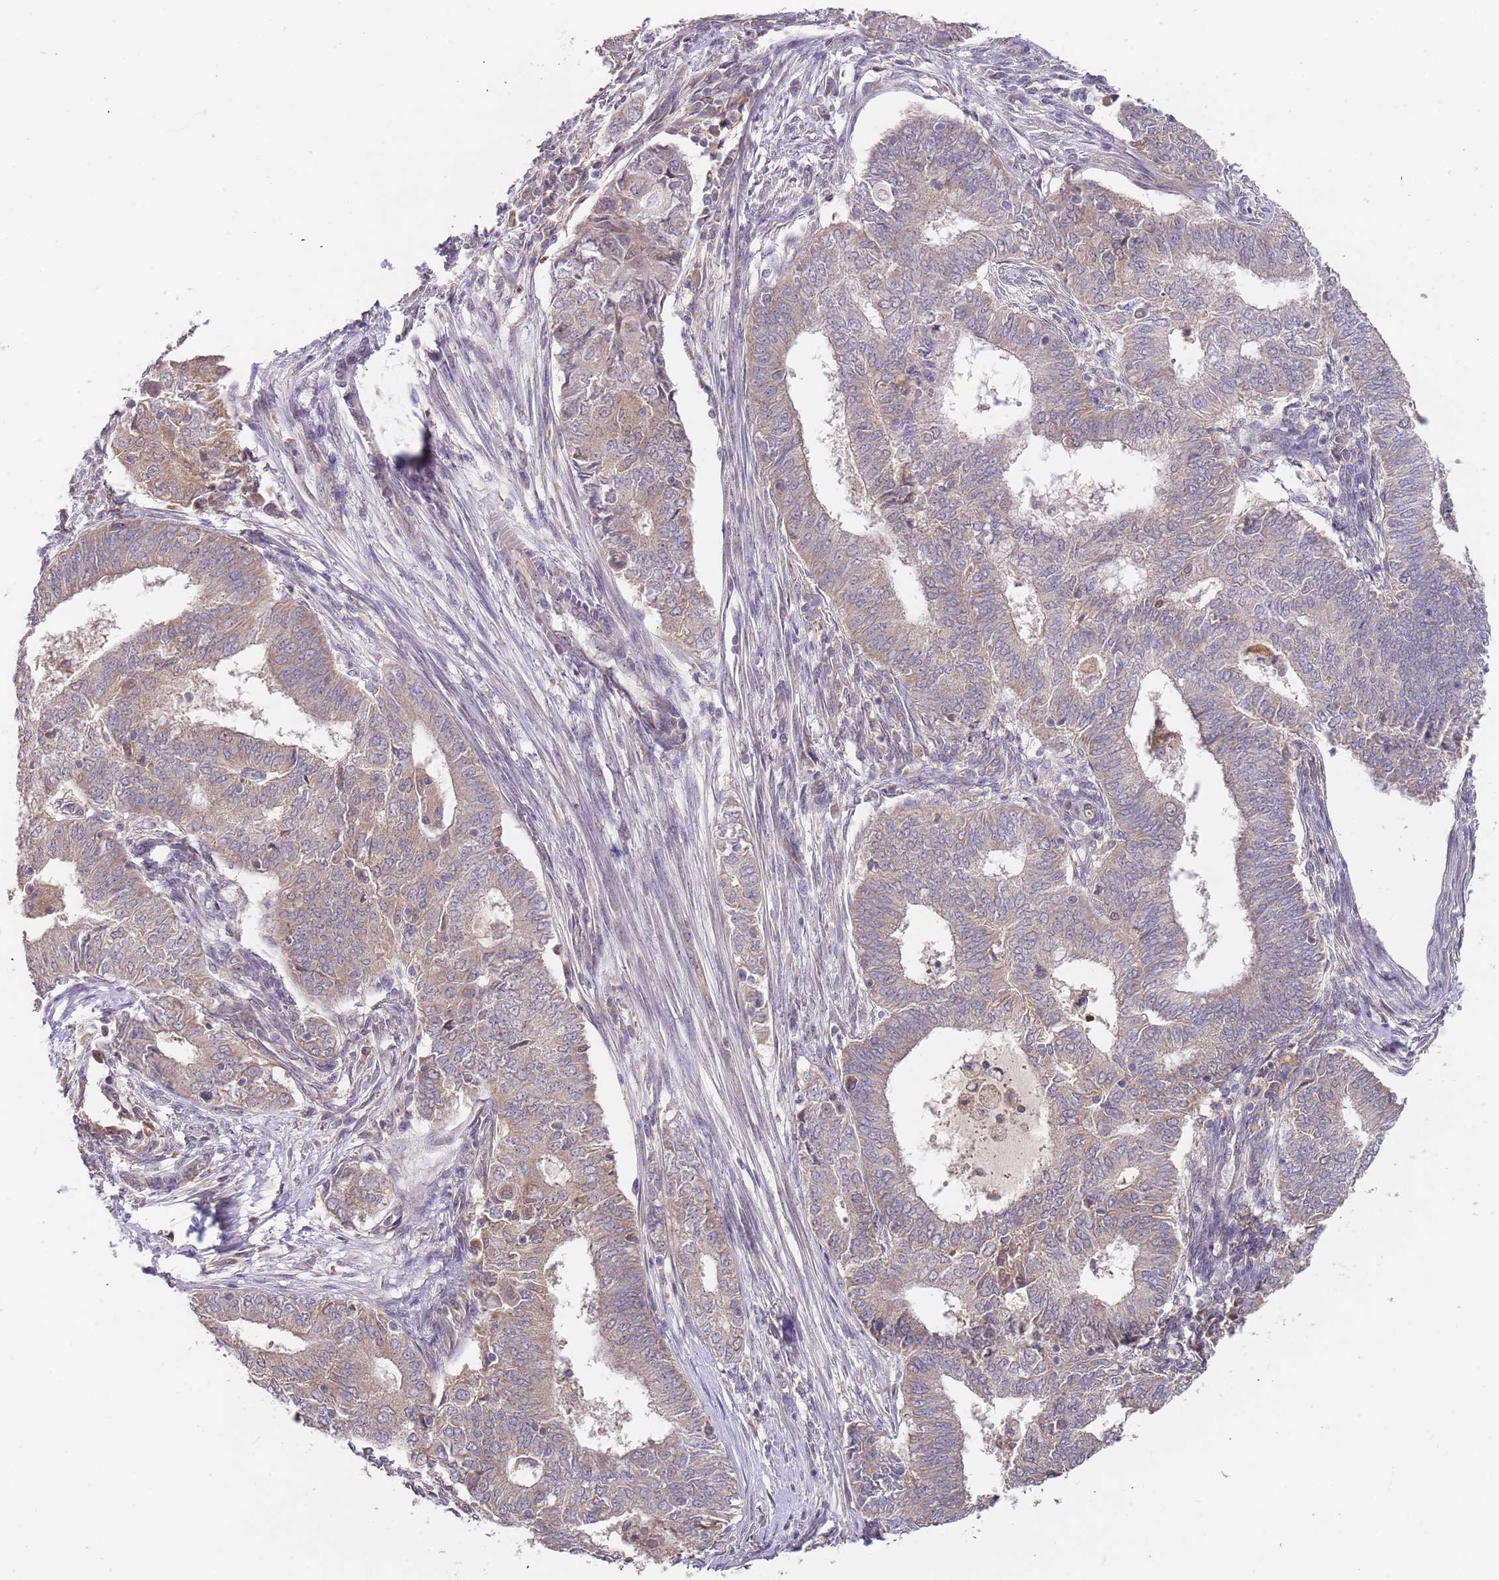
{"staining": {"intensity": "weak", "quantity": "25%-75%", "location": "cytoplasmic/membranous"}, "tissue": "endometrial cancer", "cell_type": "Tumor cells", "image_type": "cancer", "snomed": [{"axis": "morphology", "description": "Adenocarcinoma, NOS"}, {"axis": "topography", "description": "Endometrium"}], "caption": "Brown immunohistochemical staining in human endometrial cancer (adenocarcinoma) displays weak cytoplasmic/membranous positivity in approximately 25%-75% of tumor cells. (IHC, brightfield microscopy, high magnification).", "gene": "TMEM64", "patient": {"sex": "female", "age": 62}}